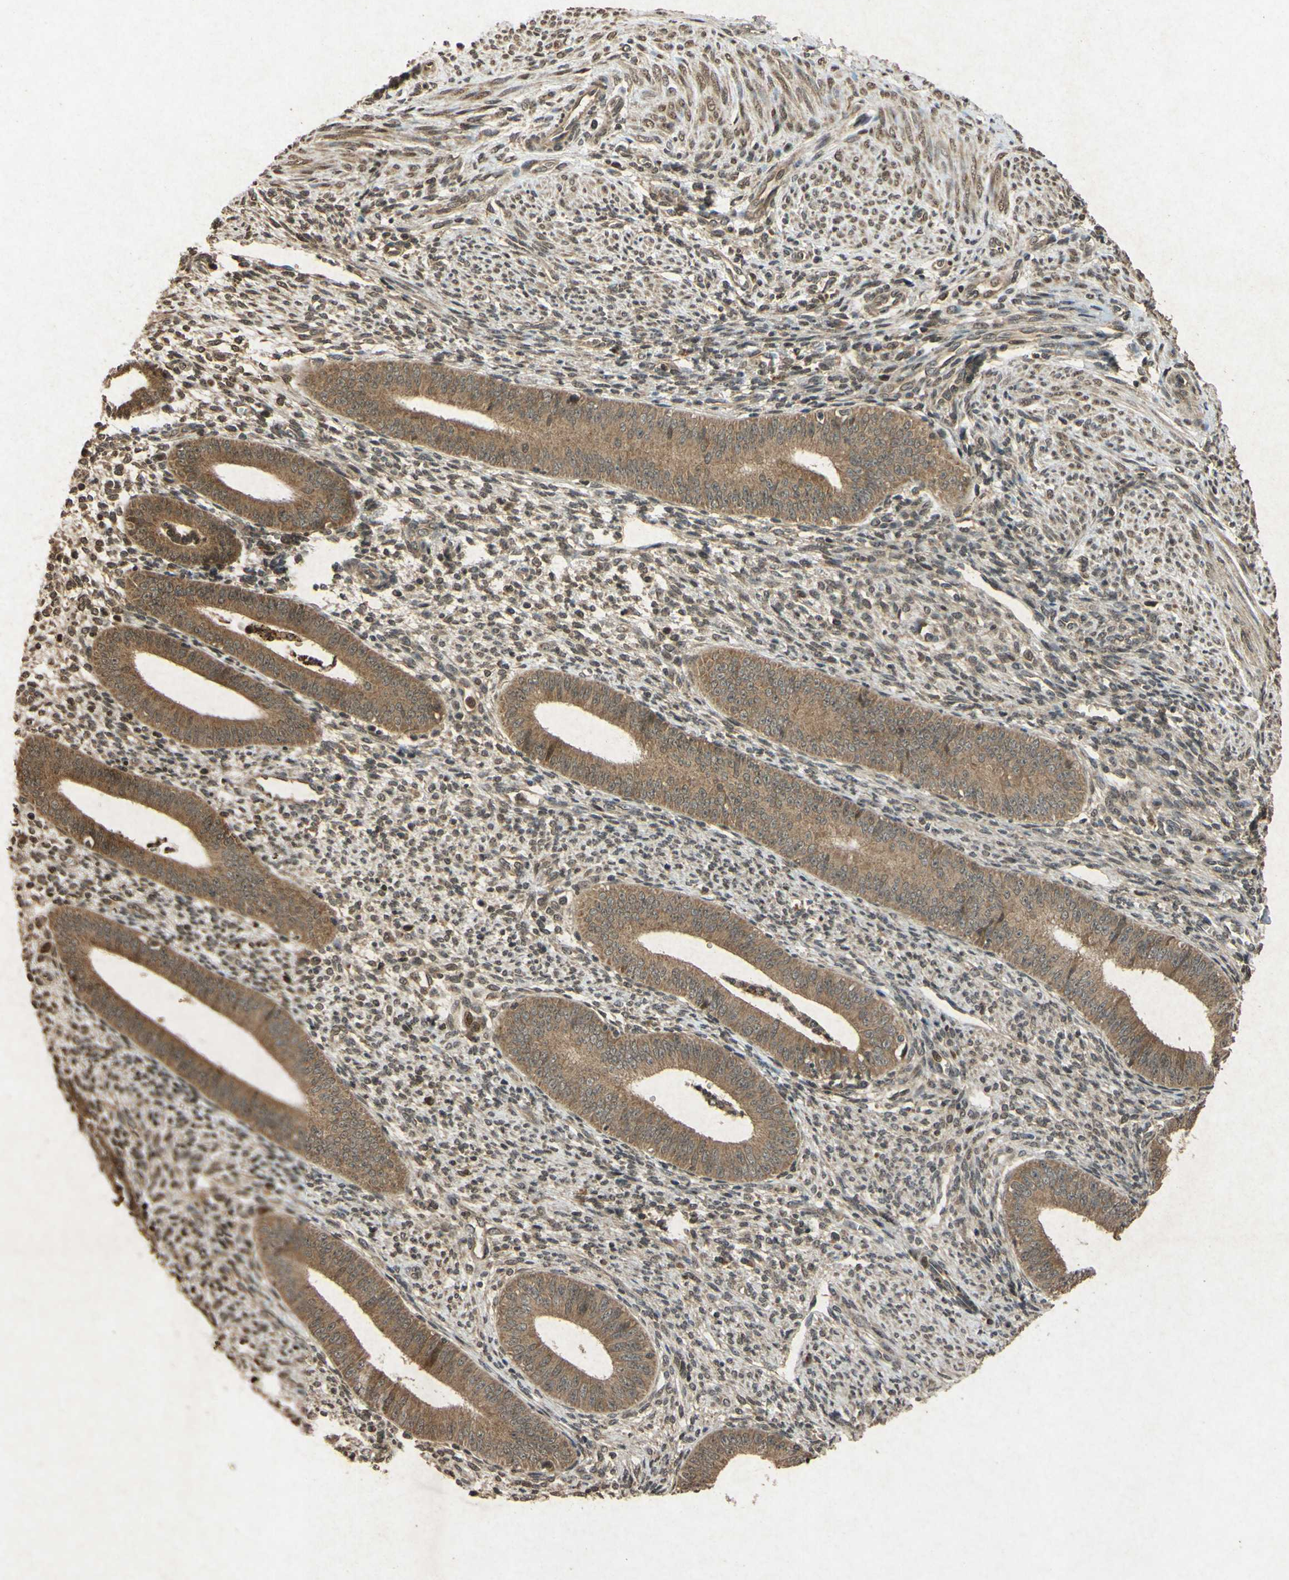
{"staining": {"intensity": "moderate", "quantity": ">75%", "location": "cytoplasmic/membranous,nuclear"}, "tissue": "endometrium", "cell_type": "Cells in endometrial stroma", "image_type": "normal", "snomed": [{"axis": "morphology", "description": "Normal tissue, NOS"}, {"axis": "topography", "description": "Endometrium"}], "caption": "An immunohistochemistry (IHC) image of normal tissue is shown. Protein staining in brown shows moderate cytoplasmic/membranous,nuclear positivity in endometrium within cells in endometrial stroma. The staining was performed using DAB (3,3'-diaminobenzidine), with brown indicating positive protein expression. Nuclei are stained blue with hematoxylin.", "gene": "ATP6V1H", "patient": {"sex": "female", "age": 35}}